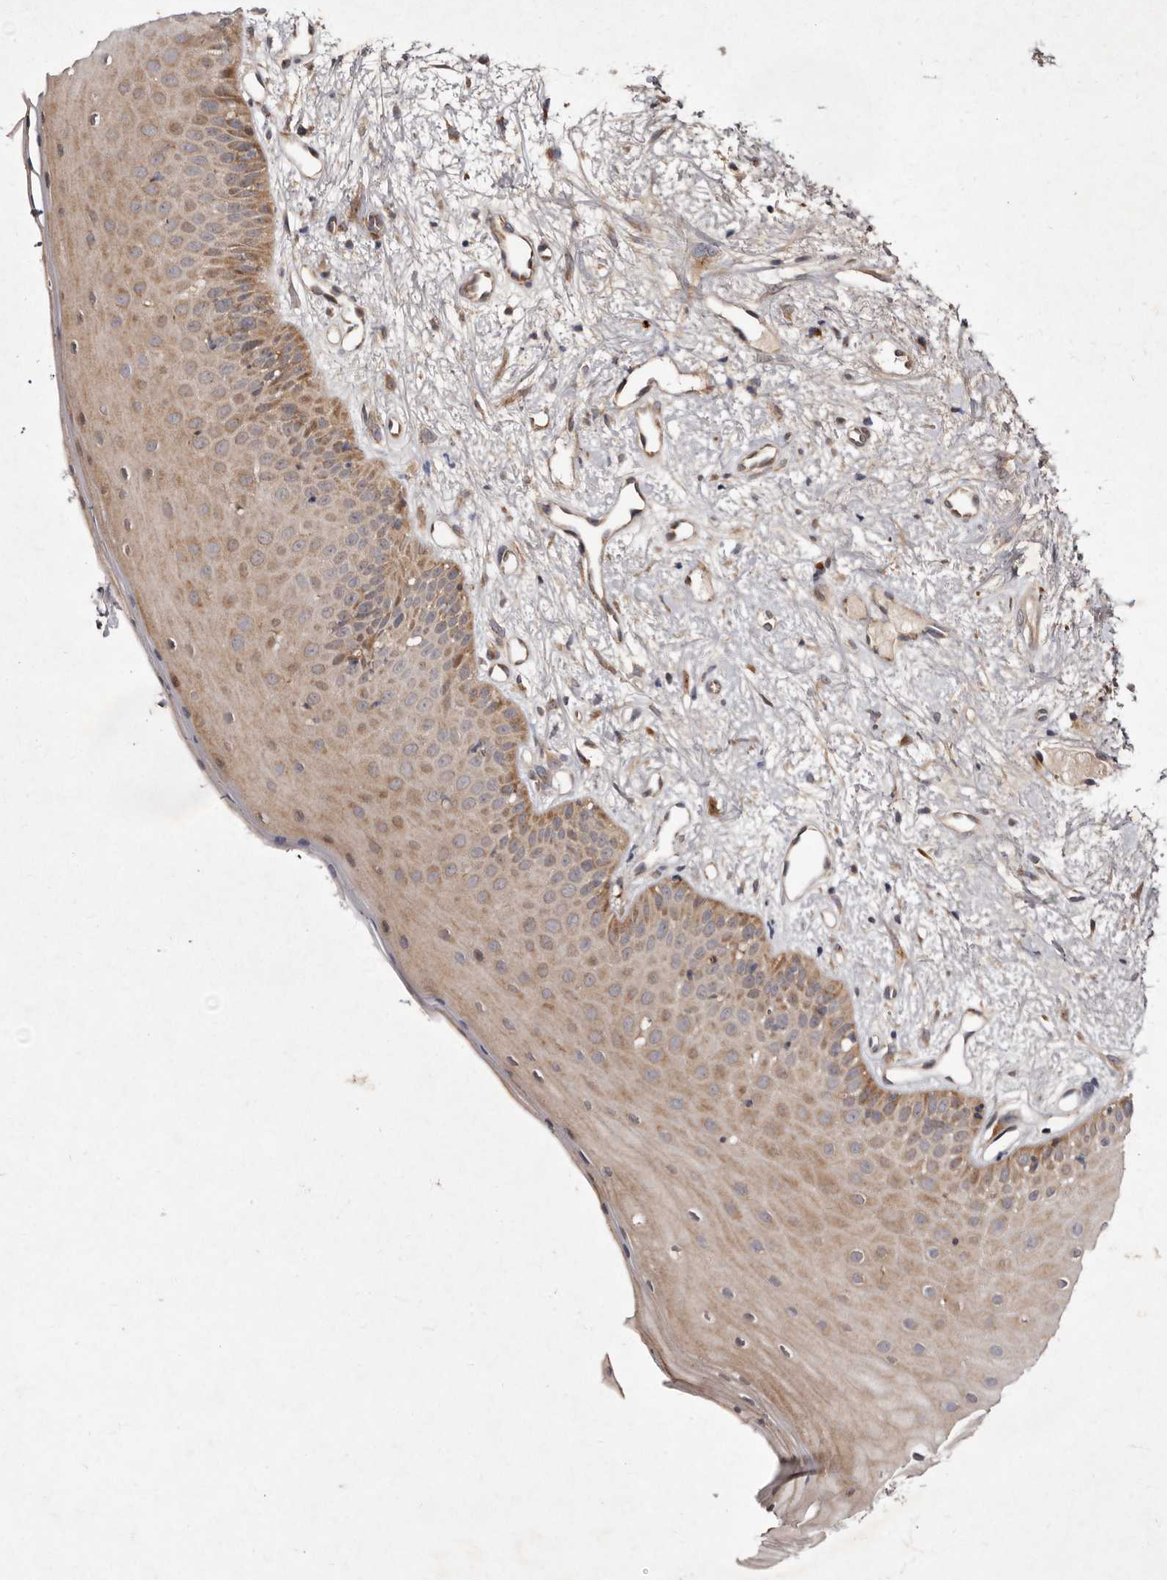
{"staining": {"intensity": "moderate", "quantity": ">75%", "location": "cytoplasmic/membranous"}, "tissue": "oral mucosa", "cell_type": "Squamous epithelial cells", "image_type": "normal", "snomed": [{"axis": "morphology", "description": "Normal tissue, NOS"}, {"axis": "topography", "description": "Oral tissue"}], "caption": "The histopathology image demonstrates a brown stain indicating the presence of a protein in the cytoplasmic/membranous of squamous epithelial cells in oral mucosa. The protein is shown in brown color, while the nuclei are stained blue.", "gene": "FLAD1", "patient": {"sex": "female", "age": 63}}